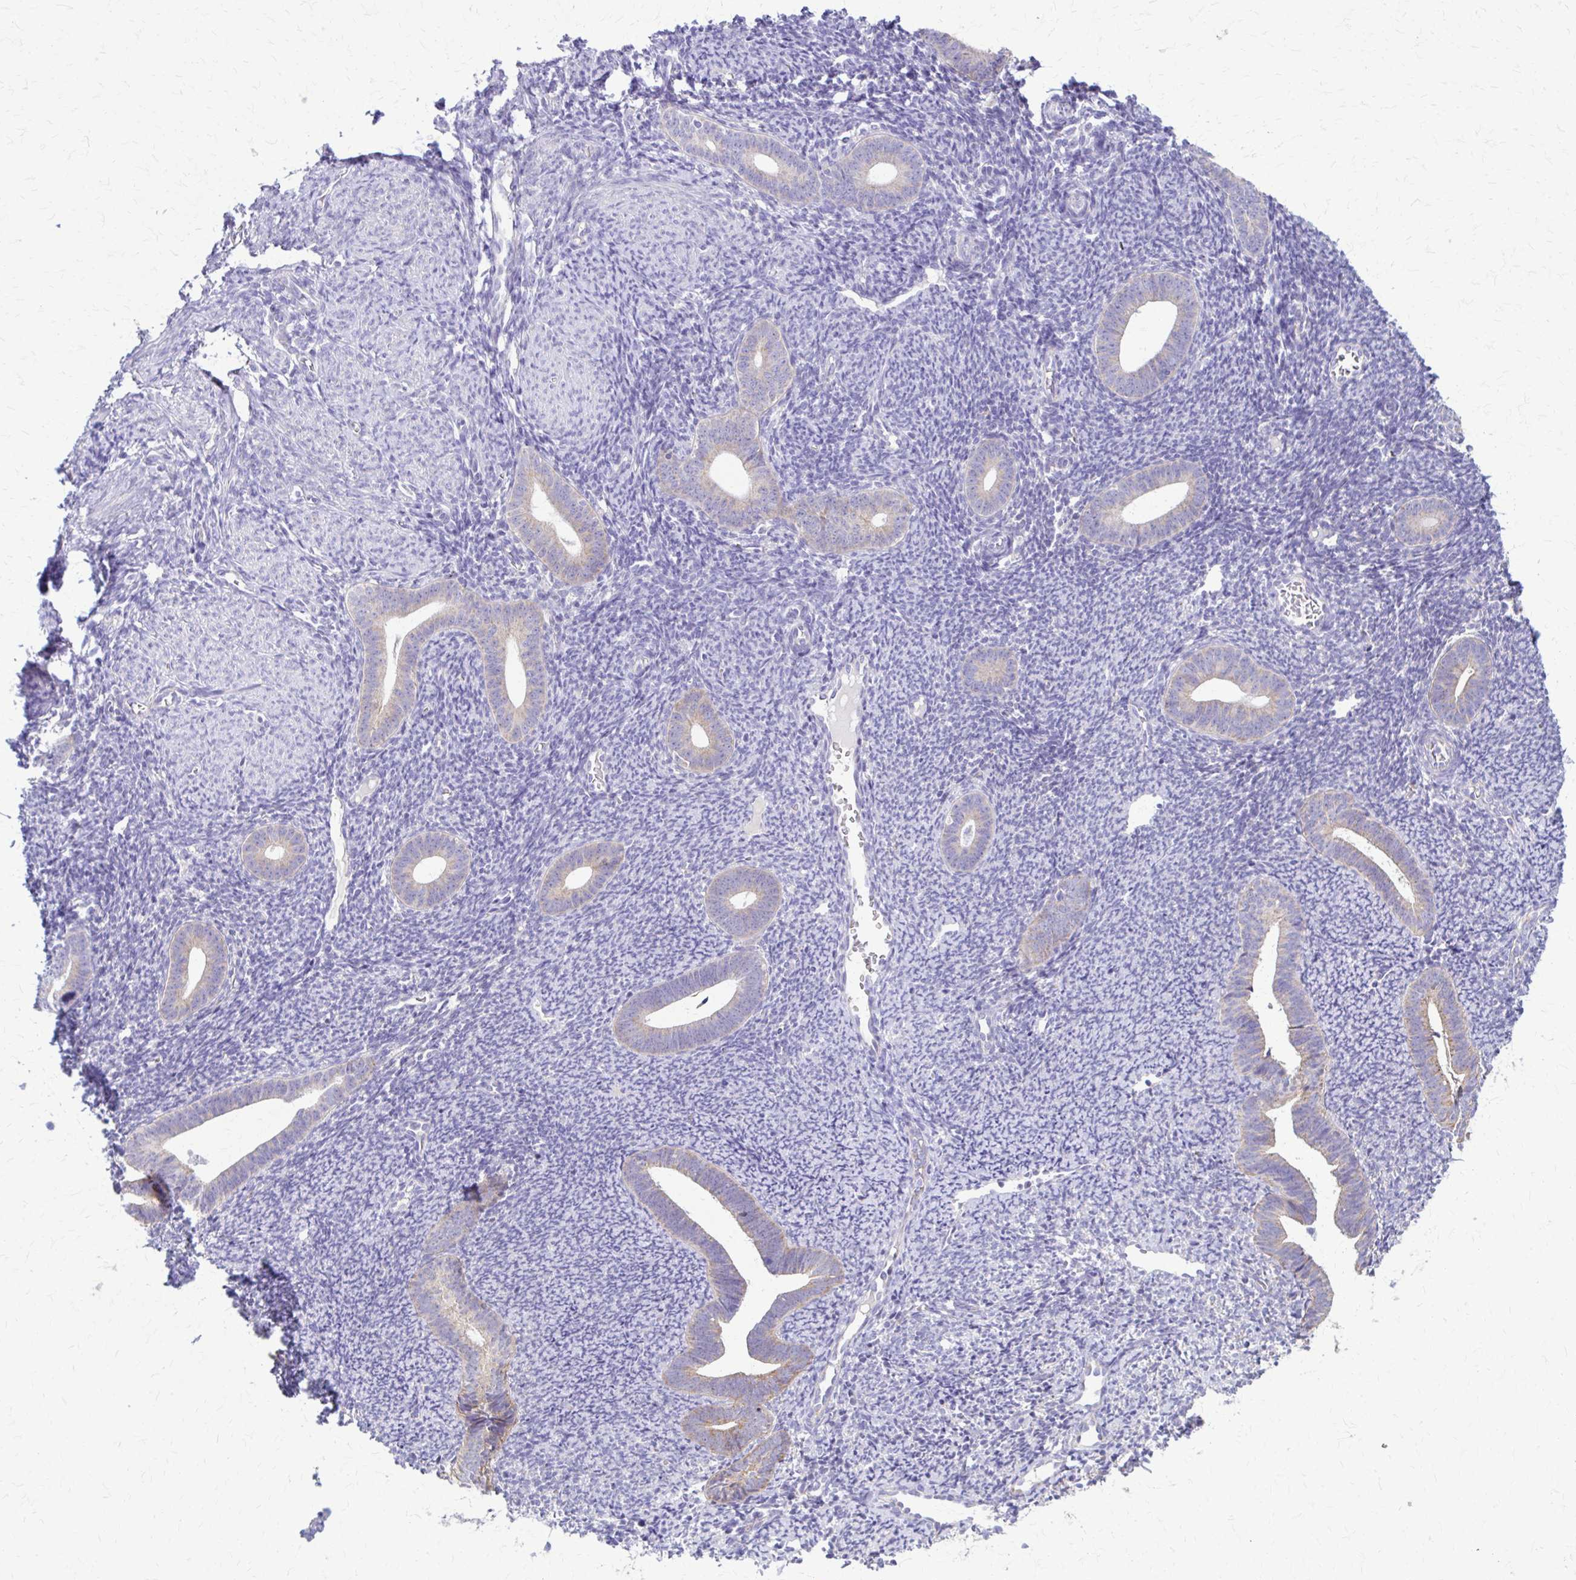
{"staining": {"intensity": "negative", "quantity": "none", "location": "none"}, "tissue": "endometrium", "cell_type": "Cells in endometrial stroma", "image_type": "normal", "snomed": [{"axis": "morphology", "description": "Normal tissue, NOS"}, {"axis": "topography", "description": "Endometrium"}], "caption": "The image demonstrates no staining of cells in endometrial stroma in unremarkable endometrium.", "gene": "SAMD13", "patient": {"sex": "female", "age": 39}}